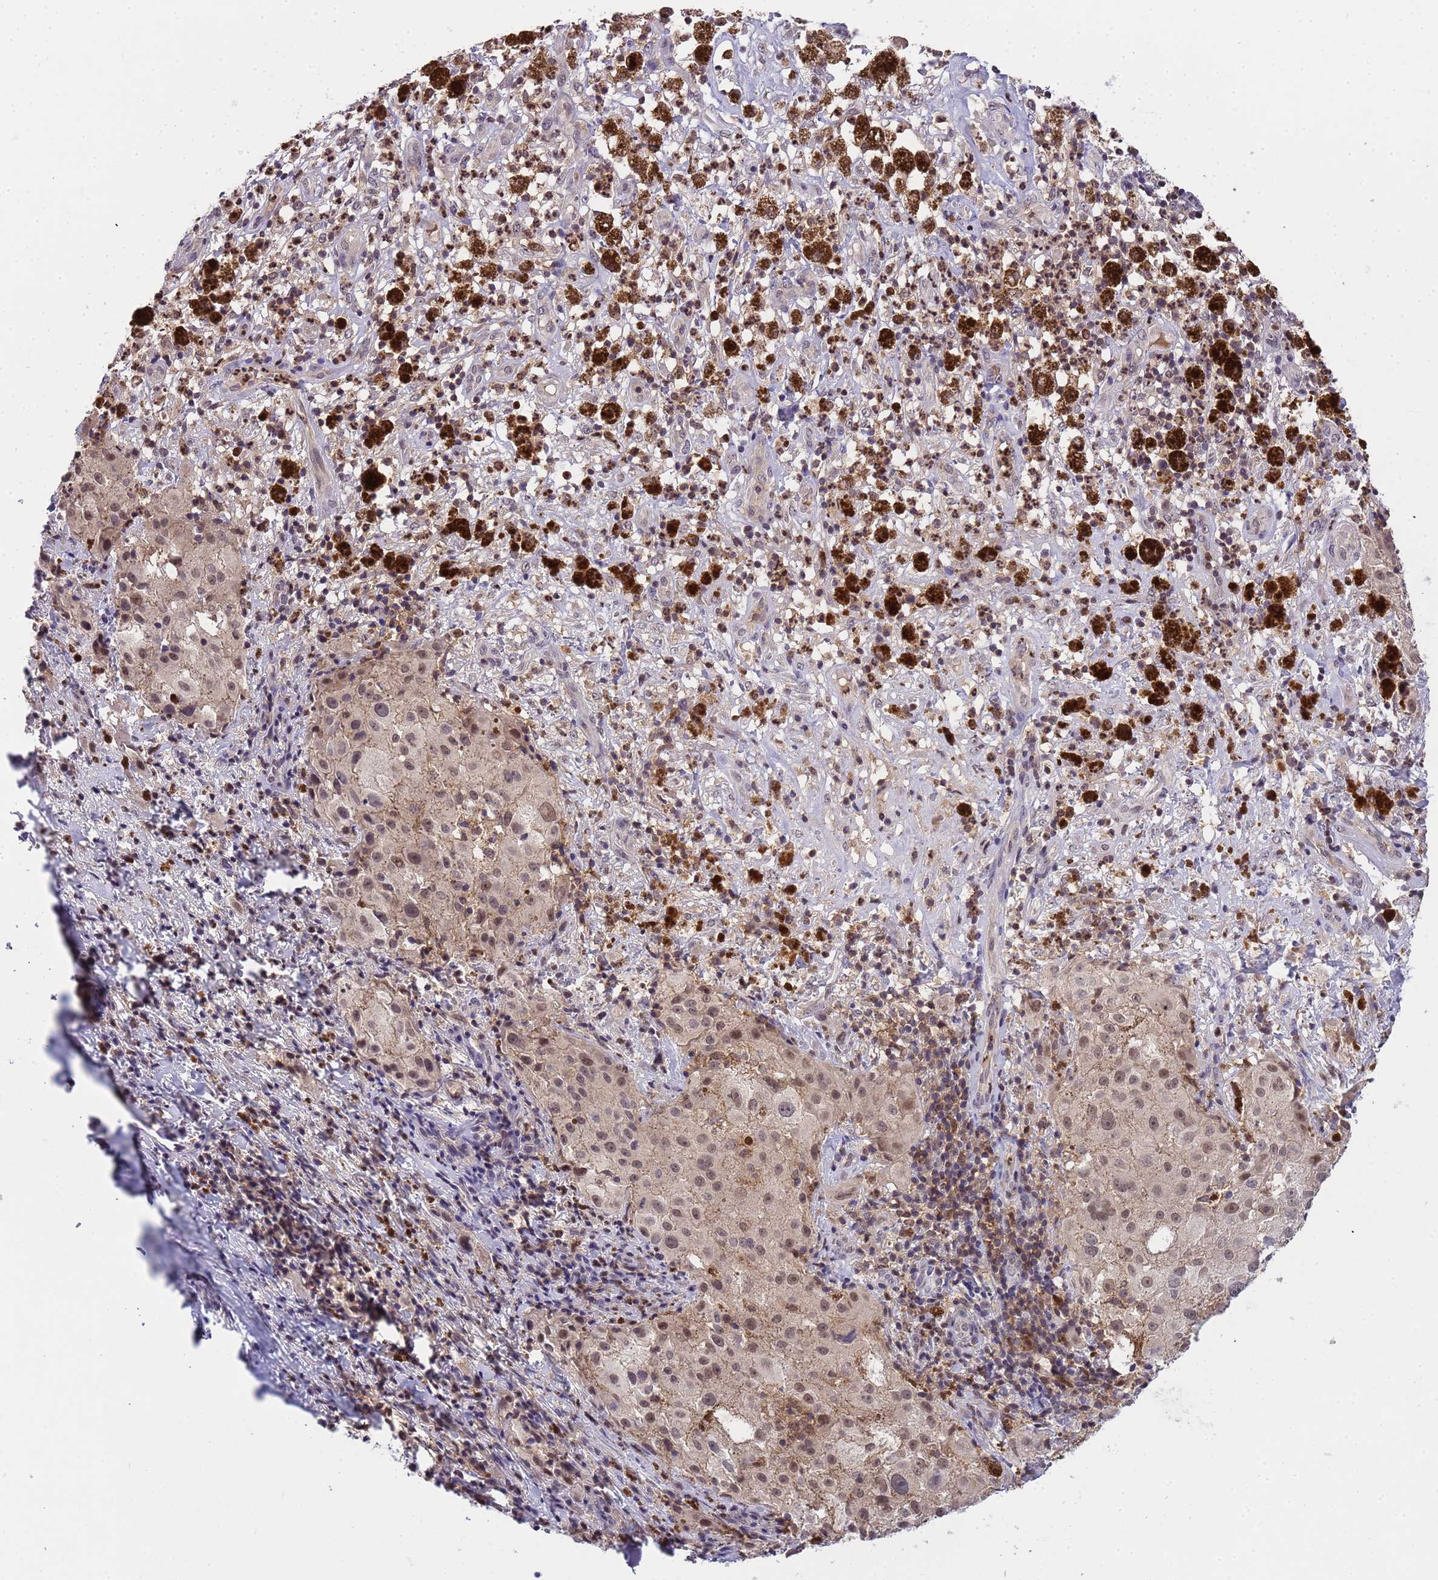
{"staining": {"intensity": "weak", "quantity": ">75%", "location": "nuclear"}, "tissue": "melanoma", "cell_type": "Tumor cells", "image_type": "cancer", "snomed": [{"axis": "morphology", "description": "Necrosis, NOS"}, {"axis": "morphology", "description": "Malignant melanoma, NOS"}, {"axis": "topography", "description": "Skin"}], "caption": "Protein staining of malignant melanoma tissue displays weak nuclear positivity in approximately >75% of tumor cells.", "gene": "CD53", "patient": {"sex": "female", "age": 87}}